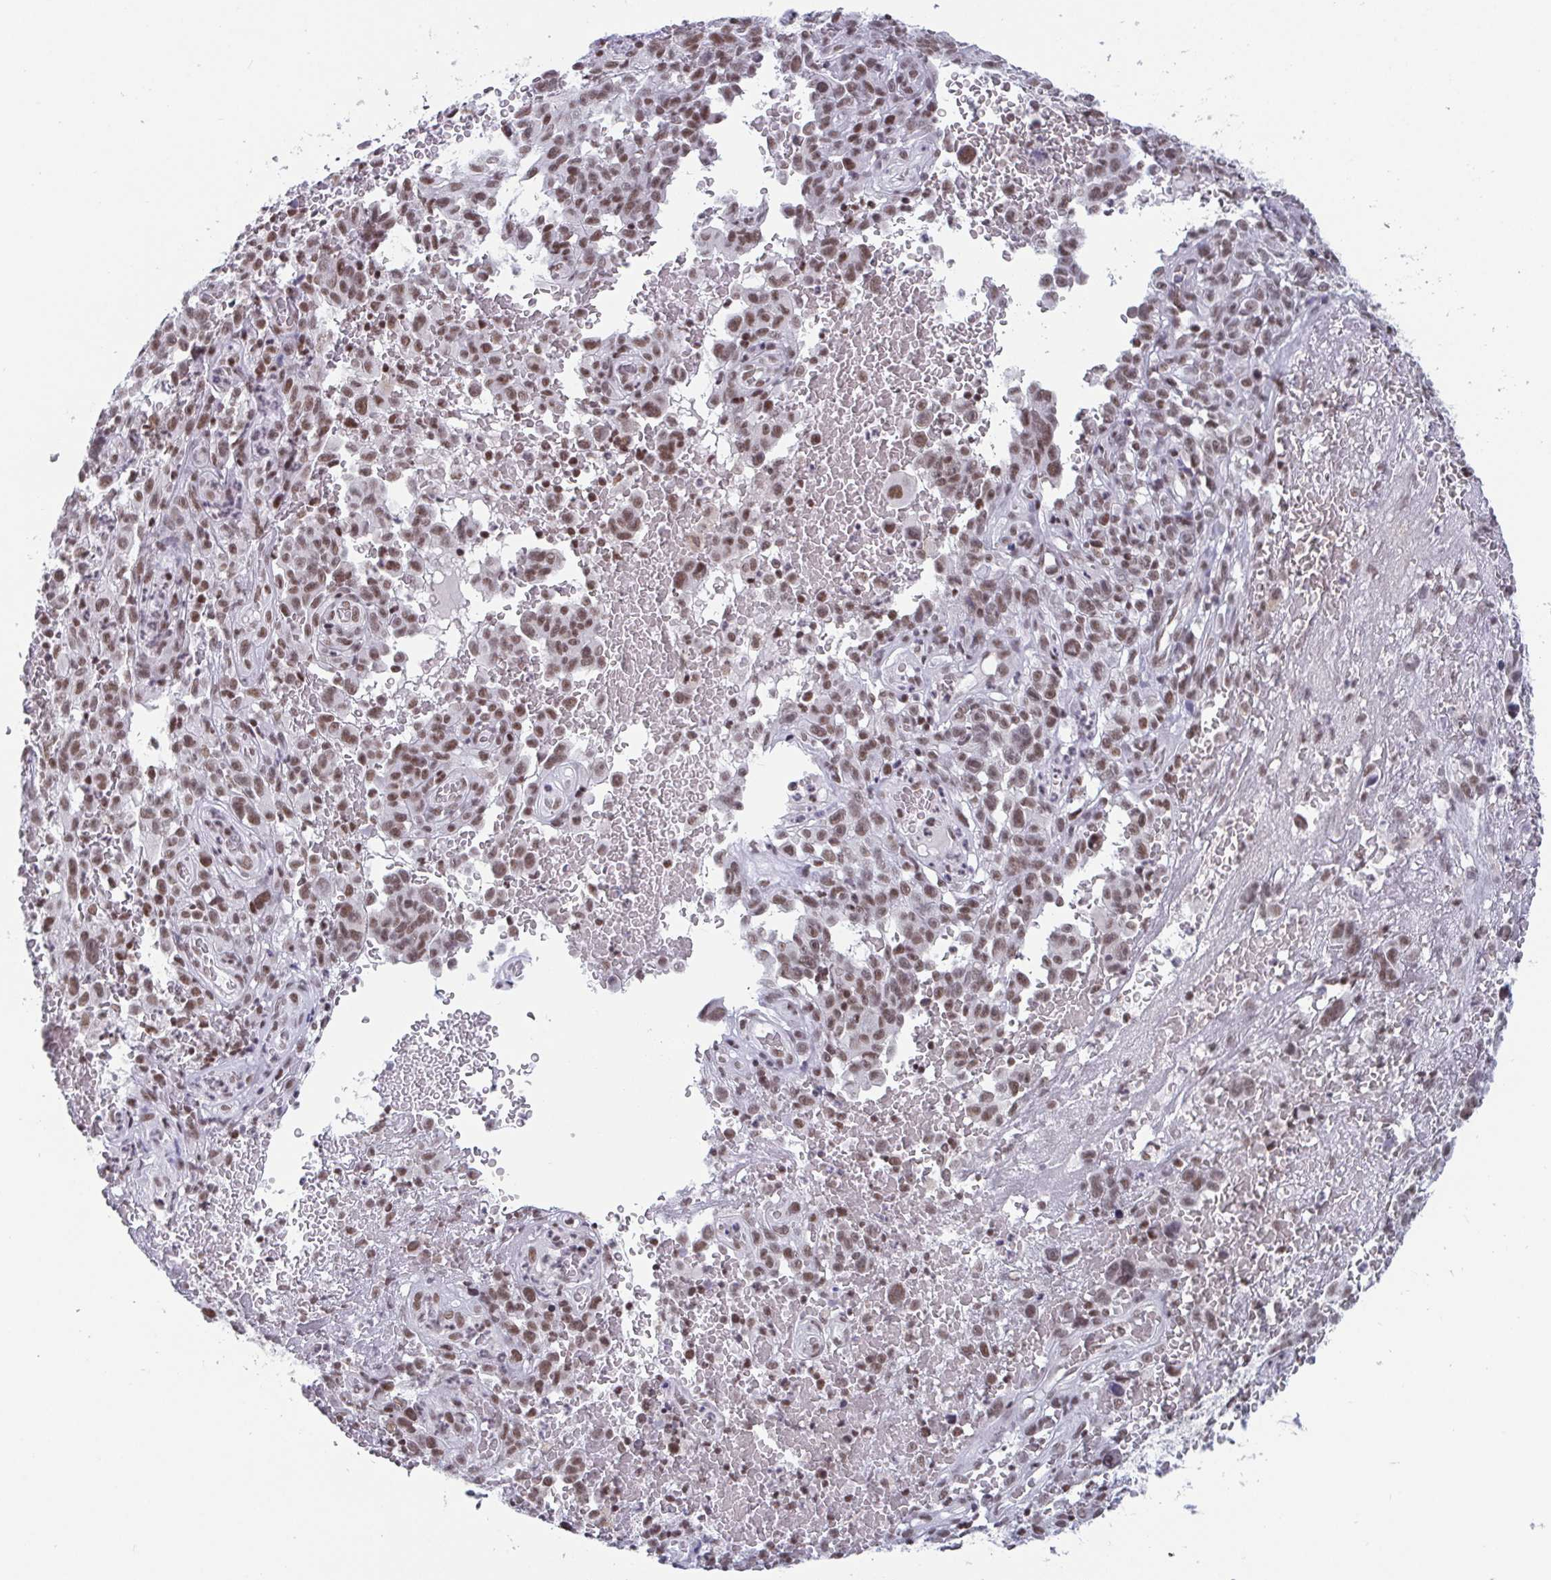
{"staining": {"intensity": "weak", "quantity": ">75%", "location": "nuclear"}, "tissue": "melanoma", "cell_type": "Tumor cells", "image_type": "cancer", "snomed": [{"axis": "morphology", "description": "Malignant melanoma, NOS"}, {"axis": "topography", "description": "Skin"}], "caption": "There is low levels of weak nuclear positivity in tumor cells of malignant melanoma, as demonstrated by immunohistochemical staining (brown color).", "gene": "CTCF", "patient": {"sex": "female", "age": 82}}